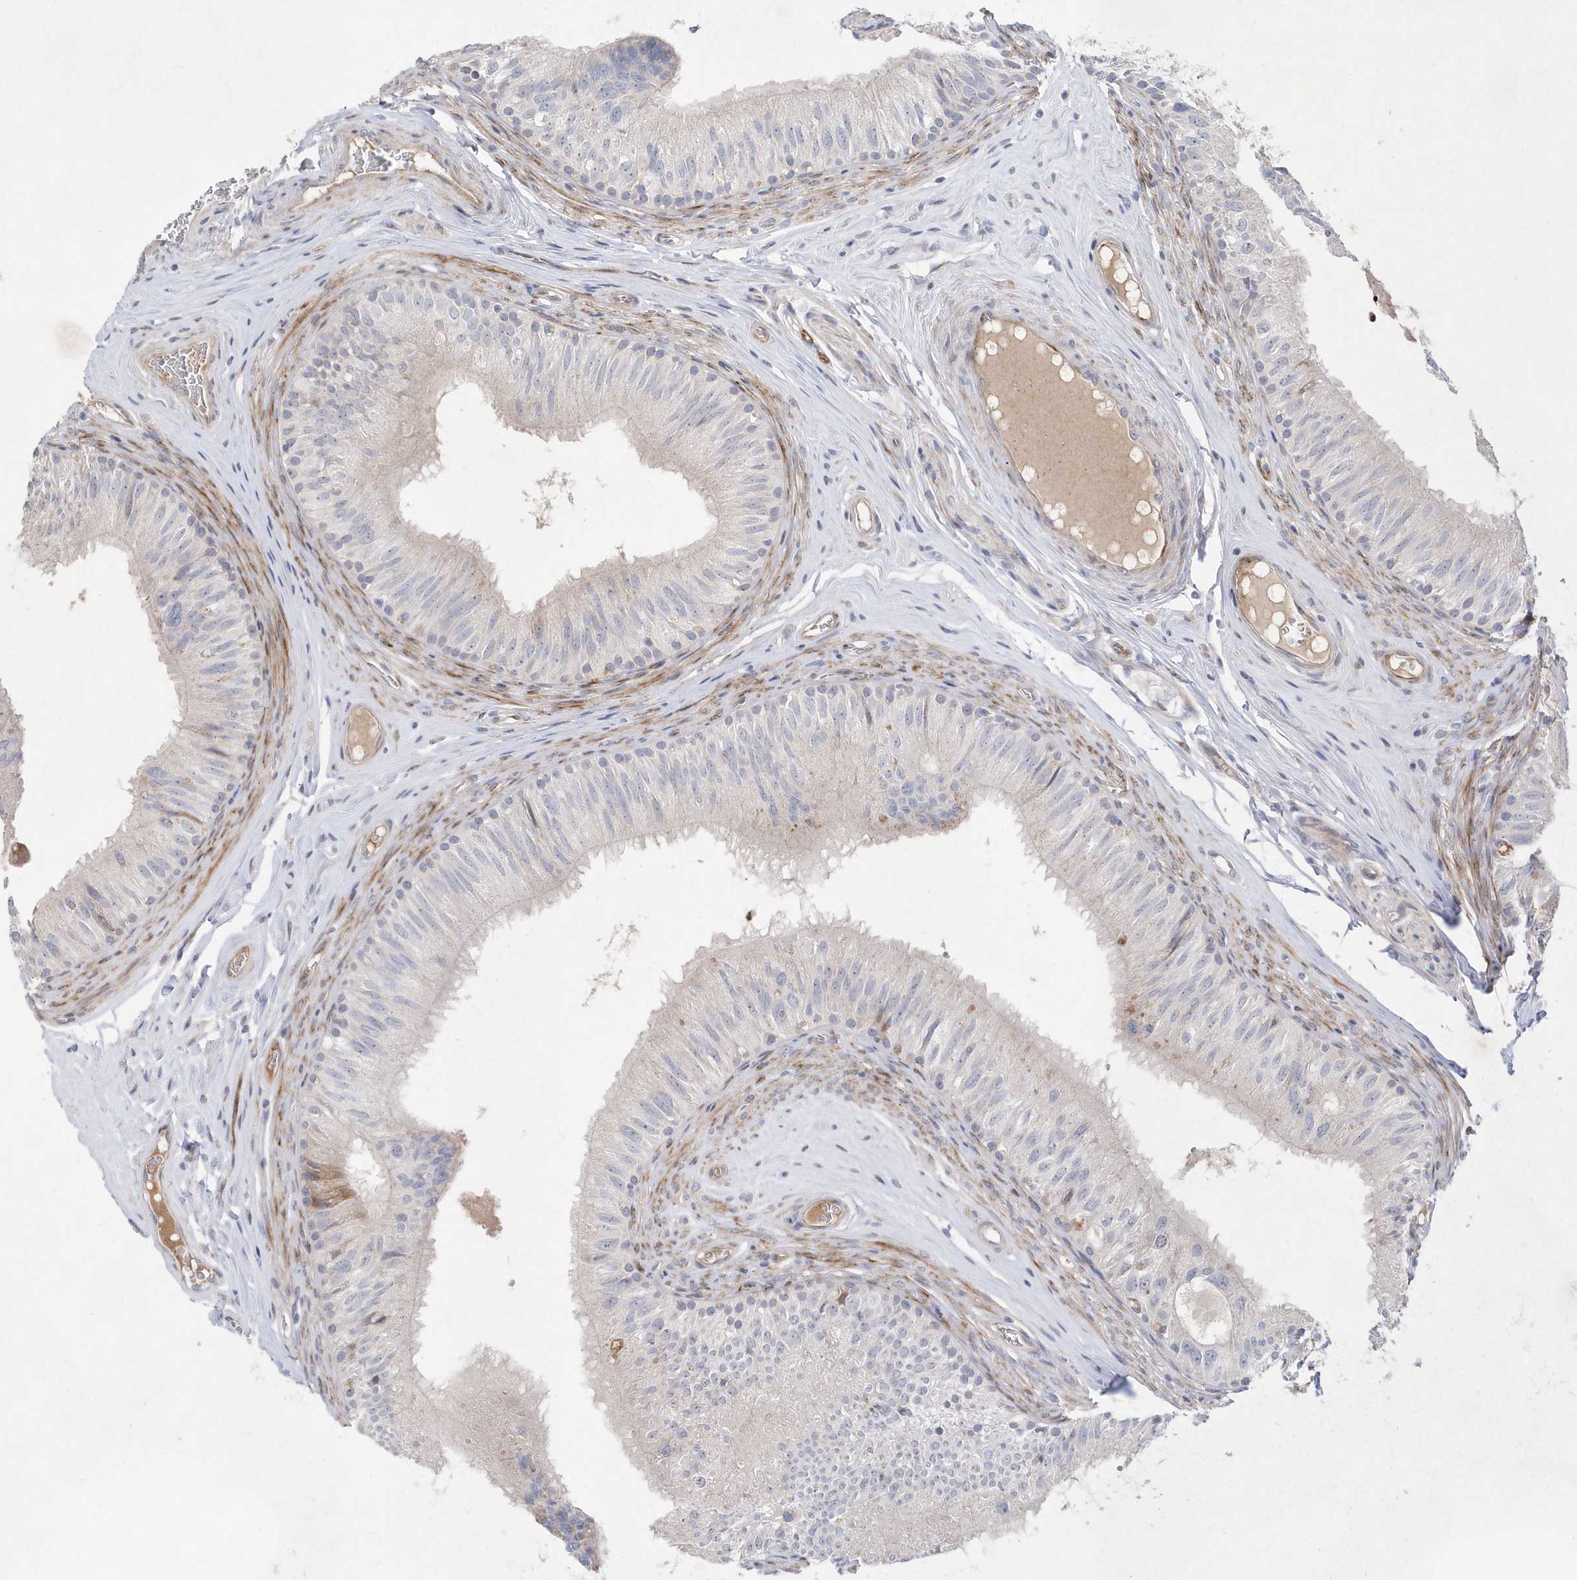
{"staining": {"intensity": "weak", "quantity": "<25%", "location": "cytoplasmic/membranous"}, "tissue": "epididymis", "cell_type": "Glandular cells", "image_type": "normal", "snomed": [{"axis": "morphology", "description": "Normal tissue, NOS"}, {"axis": "topography", "description": "Epididymis"}], "caption": "Immunohistochemistry (IHC) photomicrograph of benign epididymis: human epididymis stained with DAB displays no significant protein expression in glandular cells.", "gene": "TMEM132B", "patient": {"sex": "male", "age": 46}}